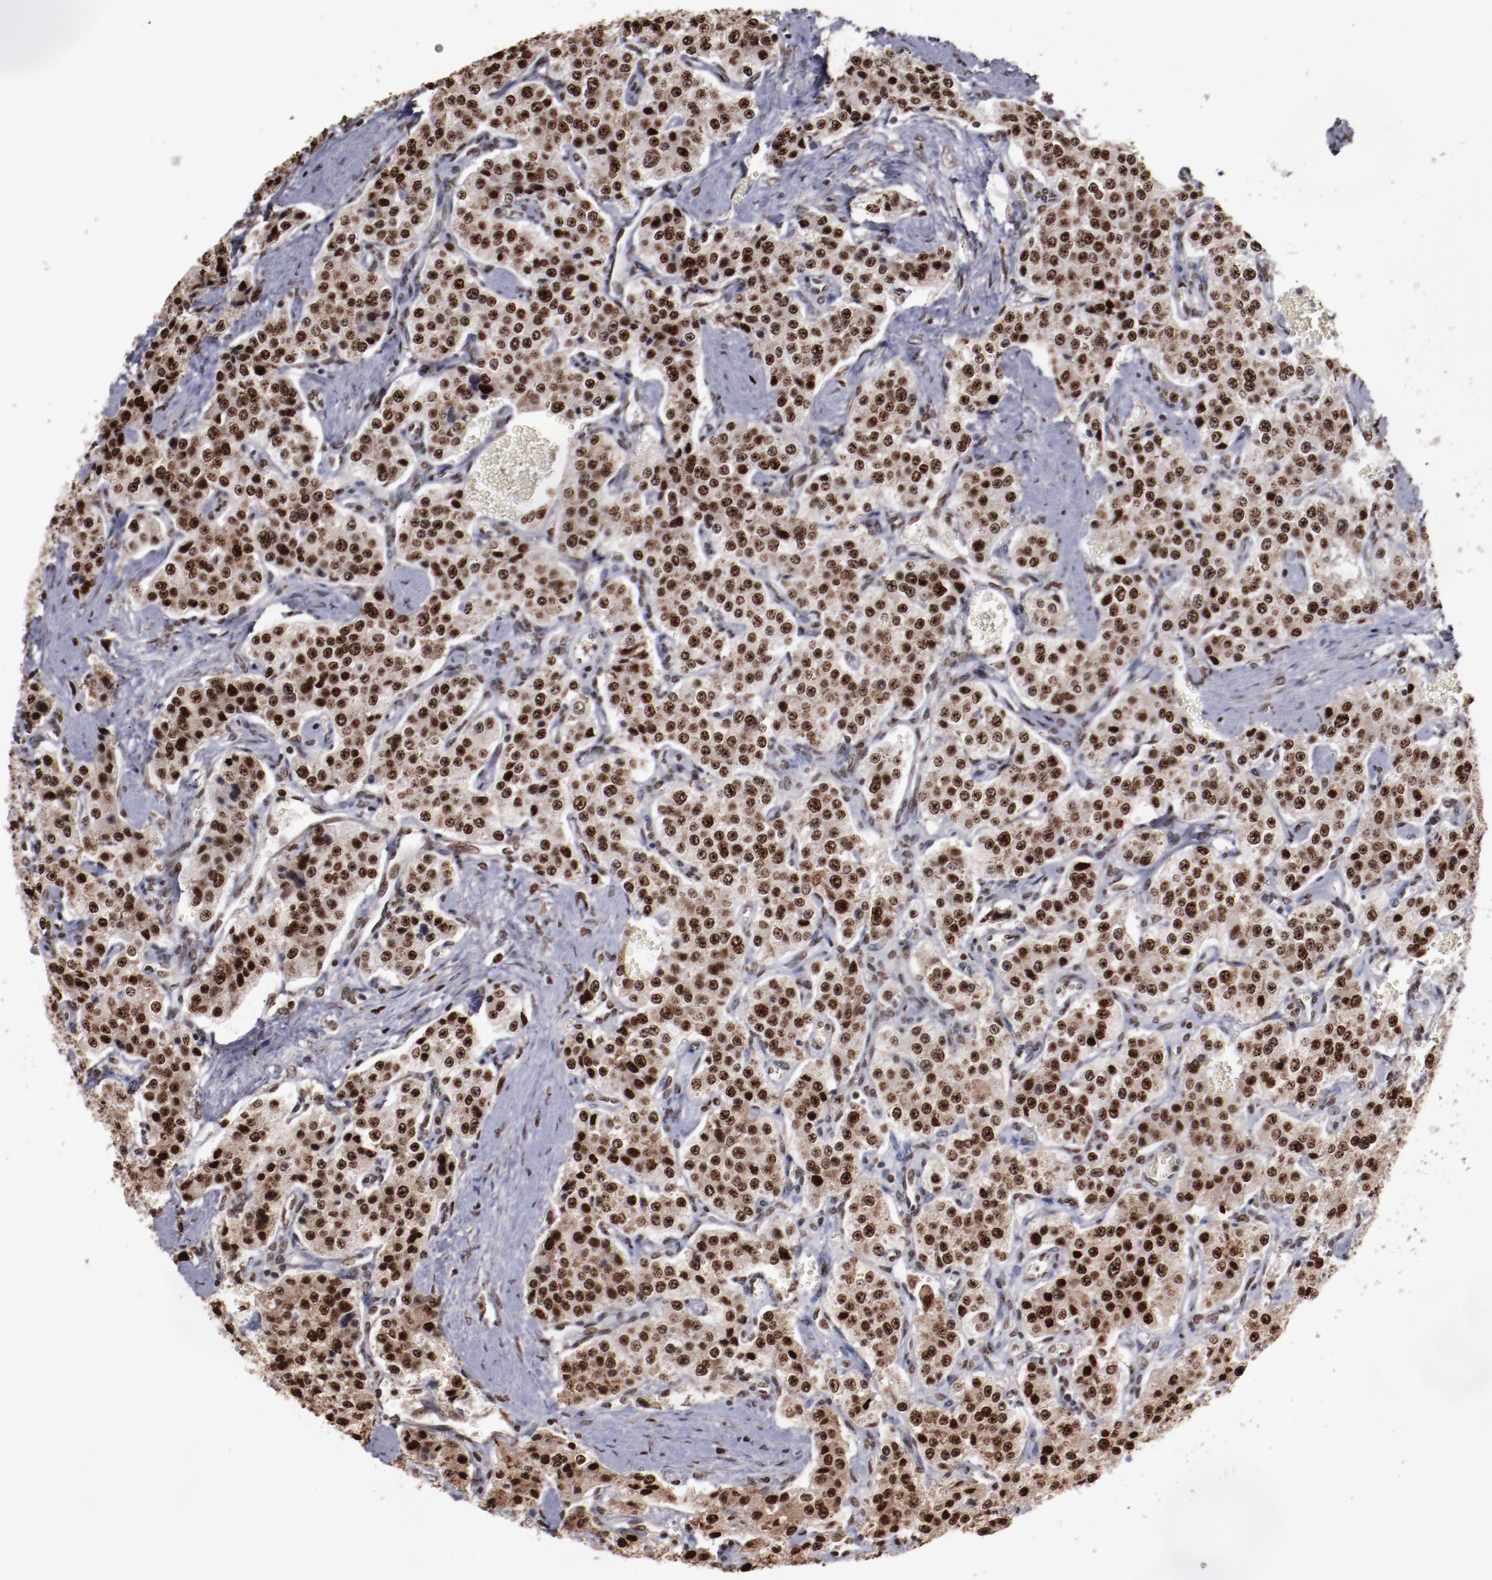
{"staining": {"intensity": "strong", "quantity": ">75%", "location": "cytoplasmic/membranous,nuclear"}, "tissue": "carcinoid", "cell_type": "Tumor cells", "image_type": "cancer", "snomed": [{"axis": "morphology", "description": "Carcinoid, malignant, NOS"}, {"axis": "topography", "description": "Small intestine"}], "caption": "The micrograph demonstrates immunohistochemical staining of carcinoid. There is strong cytoplasmic/membranous and nuclear expression is seen in approximately >75% of tumor cells.", "gene": "APEX1", "patient": {"sex": "male", "age": 52}}